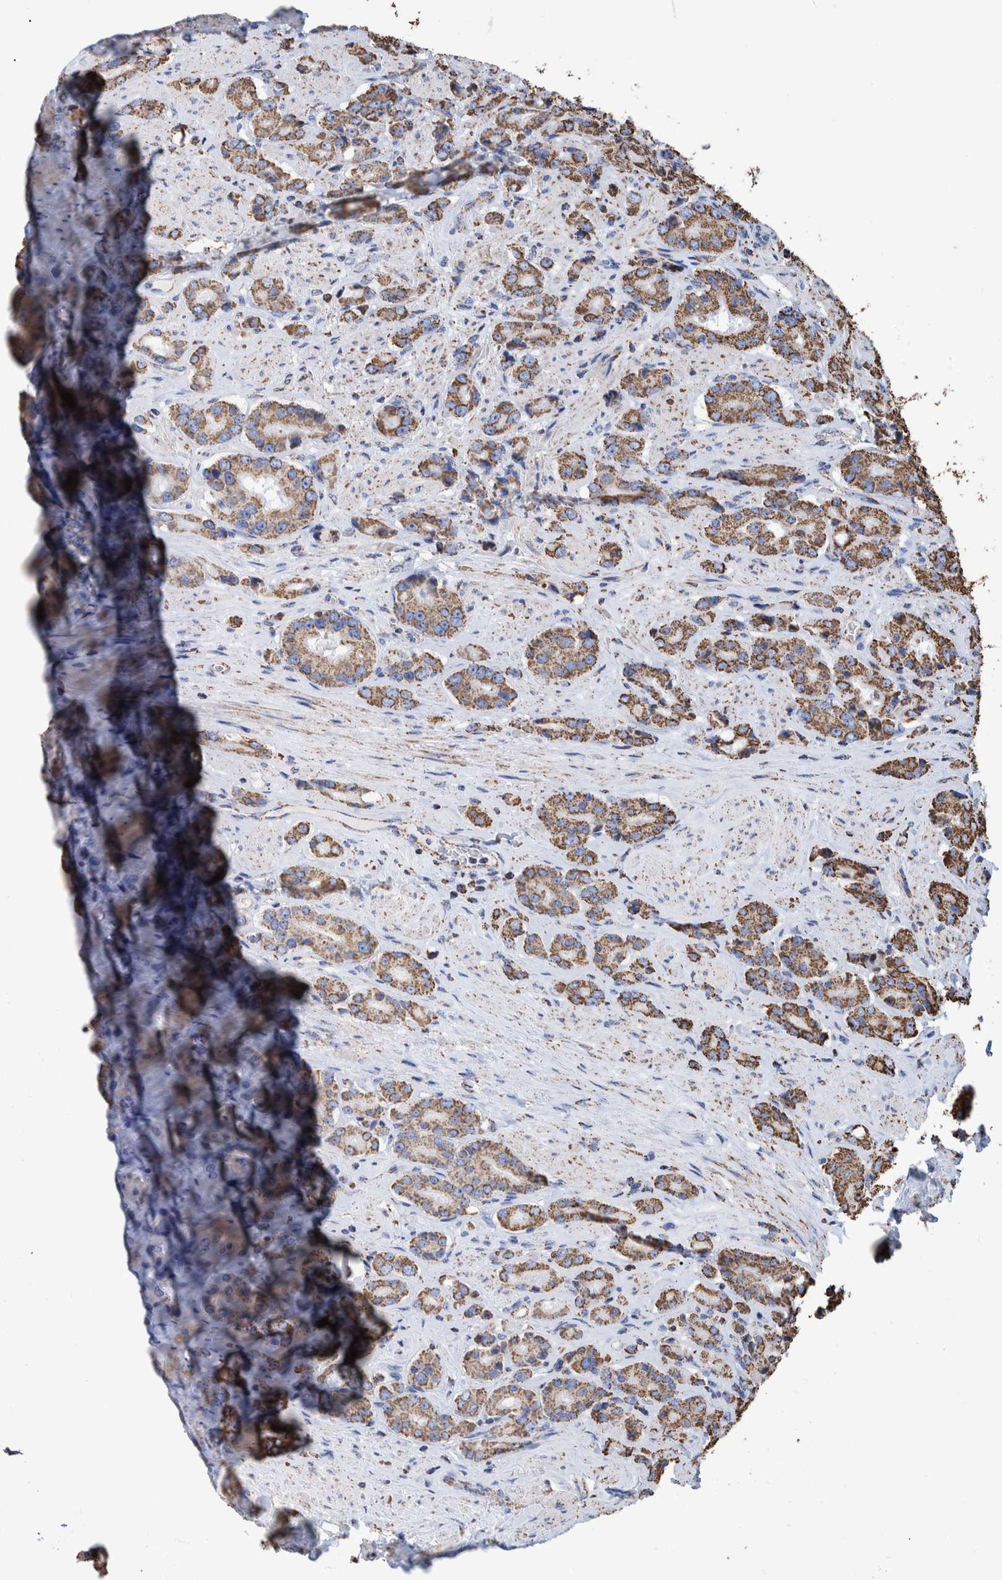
{"staining": {"intensity": "strong", "quantity": ">75%", "location": "cytoplasmic/membranous"}, "tissue": "prostate cancer", "cell_type": "Tumor cells", "image_type": "cancer", "snomed": [{"axis": "morphology", "description": "Adenocarcinoma, High grade"}, {"axis": "topography", "description": "Prostate"}], "caption": "Prostate high-grade adenocarcinoma stained with a brown dye demonstrates strong cytoplasmic/membranous positive expression in approximately >75% of tumor cells.", "gene": "VPS26C", "patient": {"sex": "male", "age": 71}}